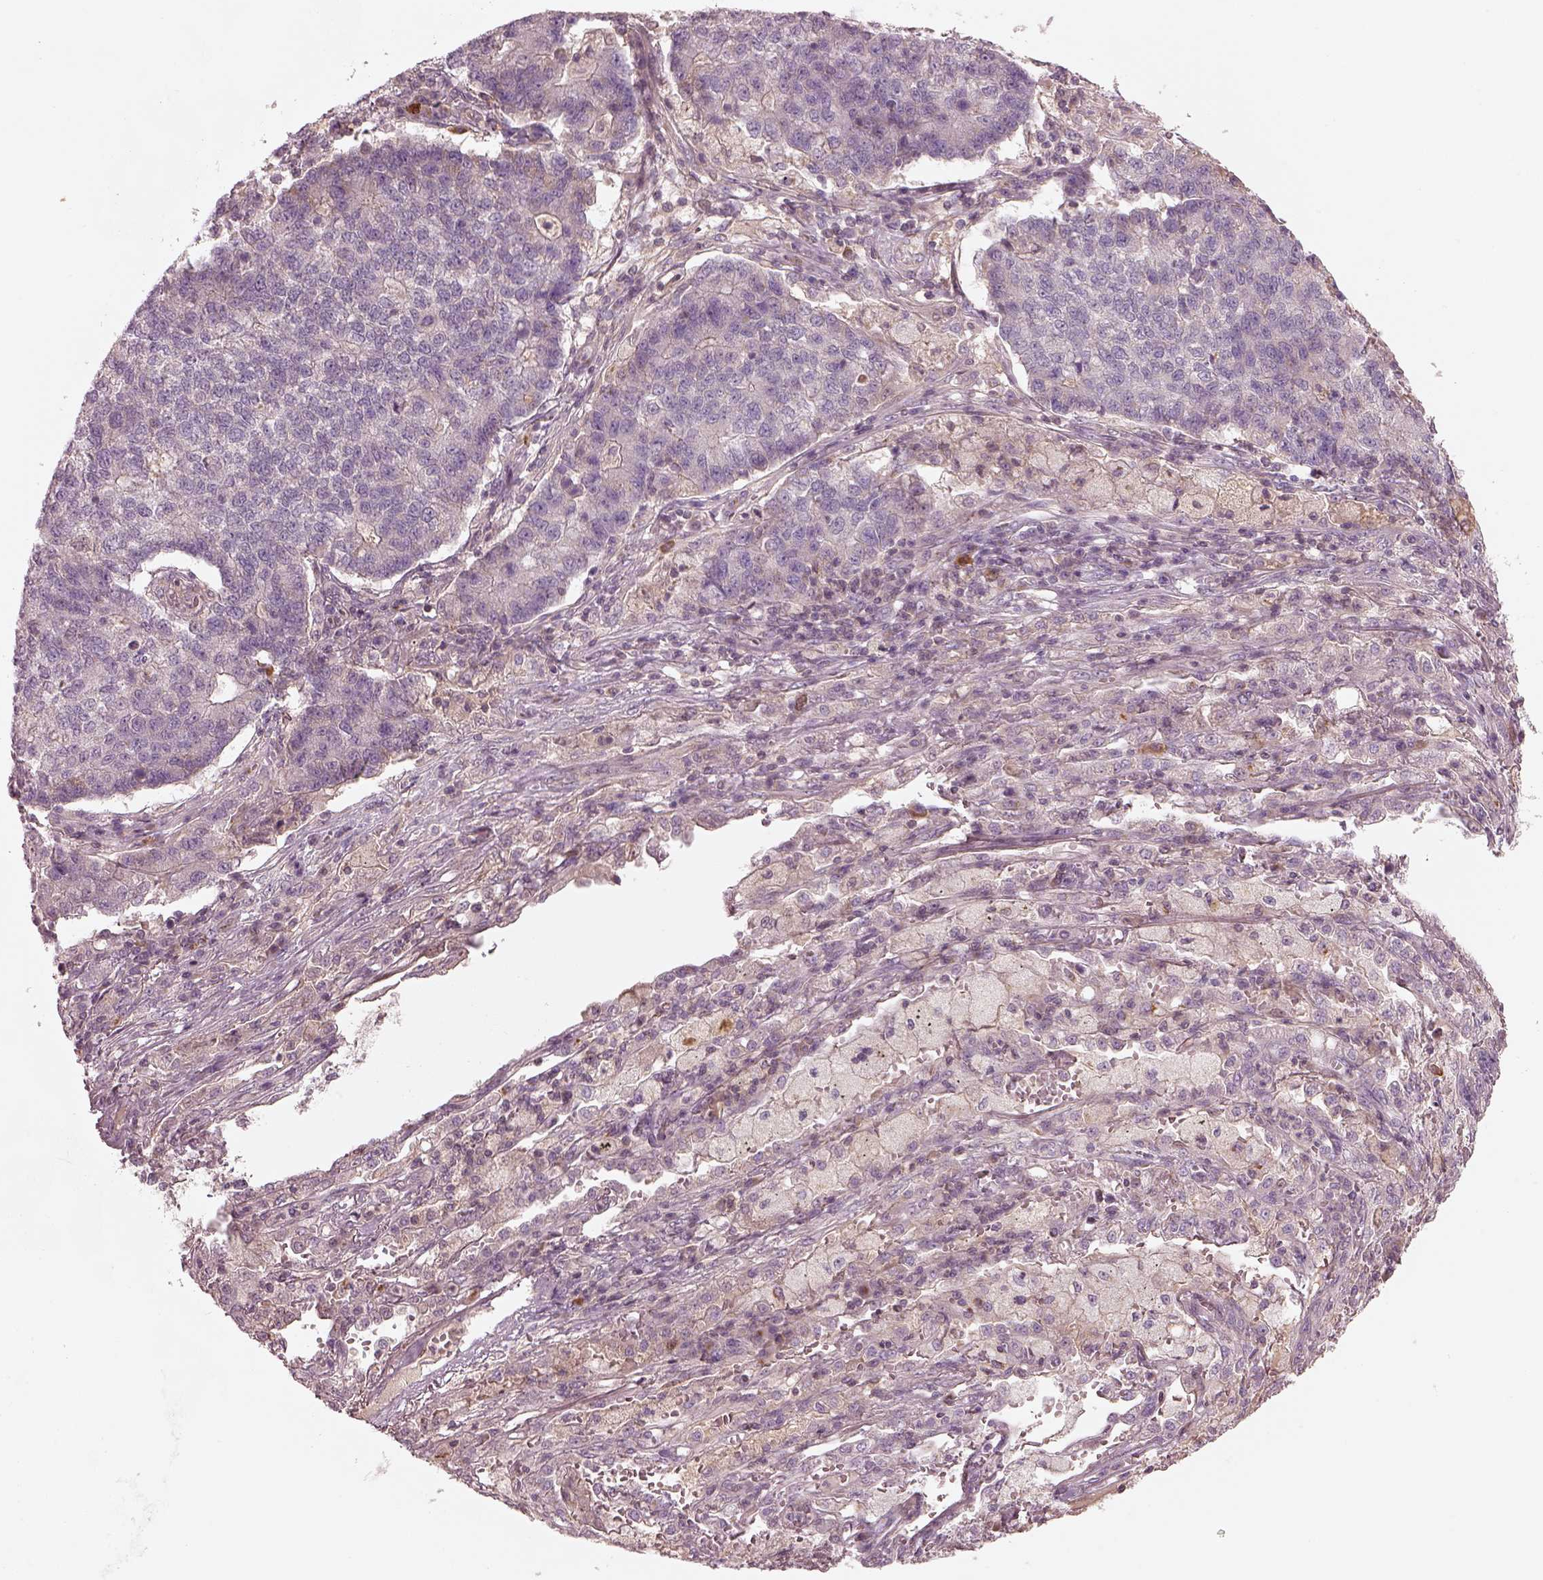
{"staining": {"intensity": "negative", "quantity": "none", "location": "none"}, "tissue": "lung cancer", "cell_type": "Tumor cells", "image_type": "cancer", "snomed": [{"axis": "morphology", "description": "Adenocarcinoma, NOS"}, {"axis": "topography", "description": "Lung"}], "caption": "DAB immunohistochemical staining of lung cancer shows no significant positivity in tumor cells.", "gene": "SDCBP2", "patient": {"sex": "male", "age": 57}}